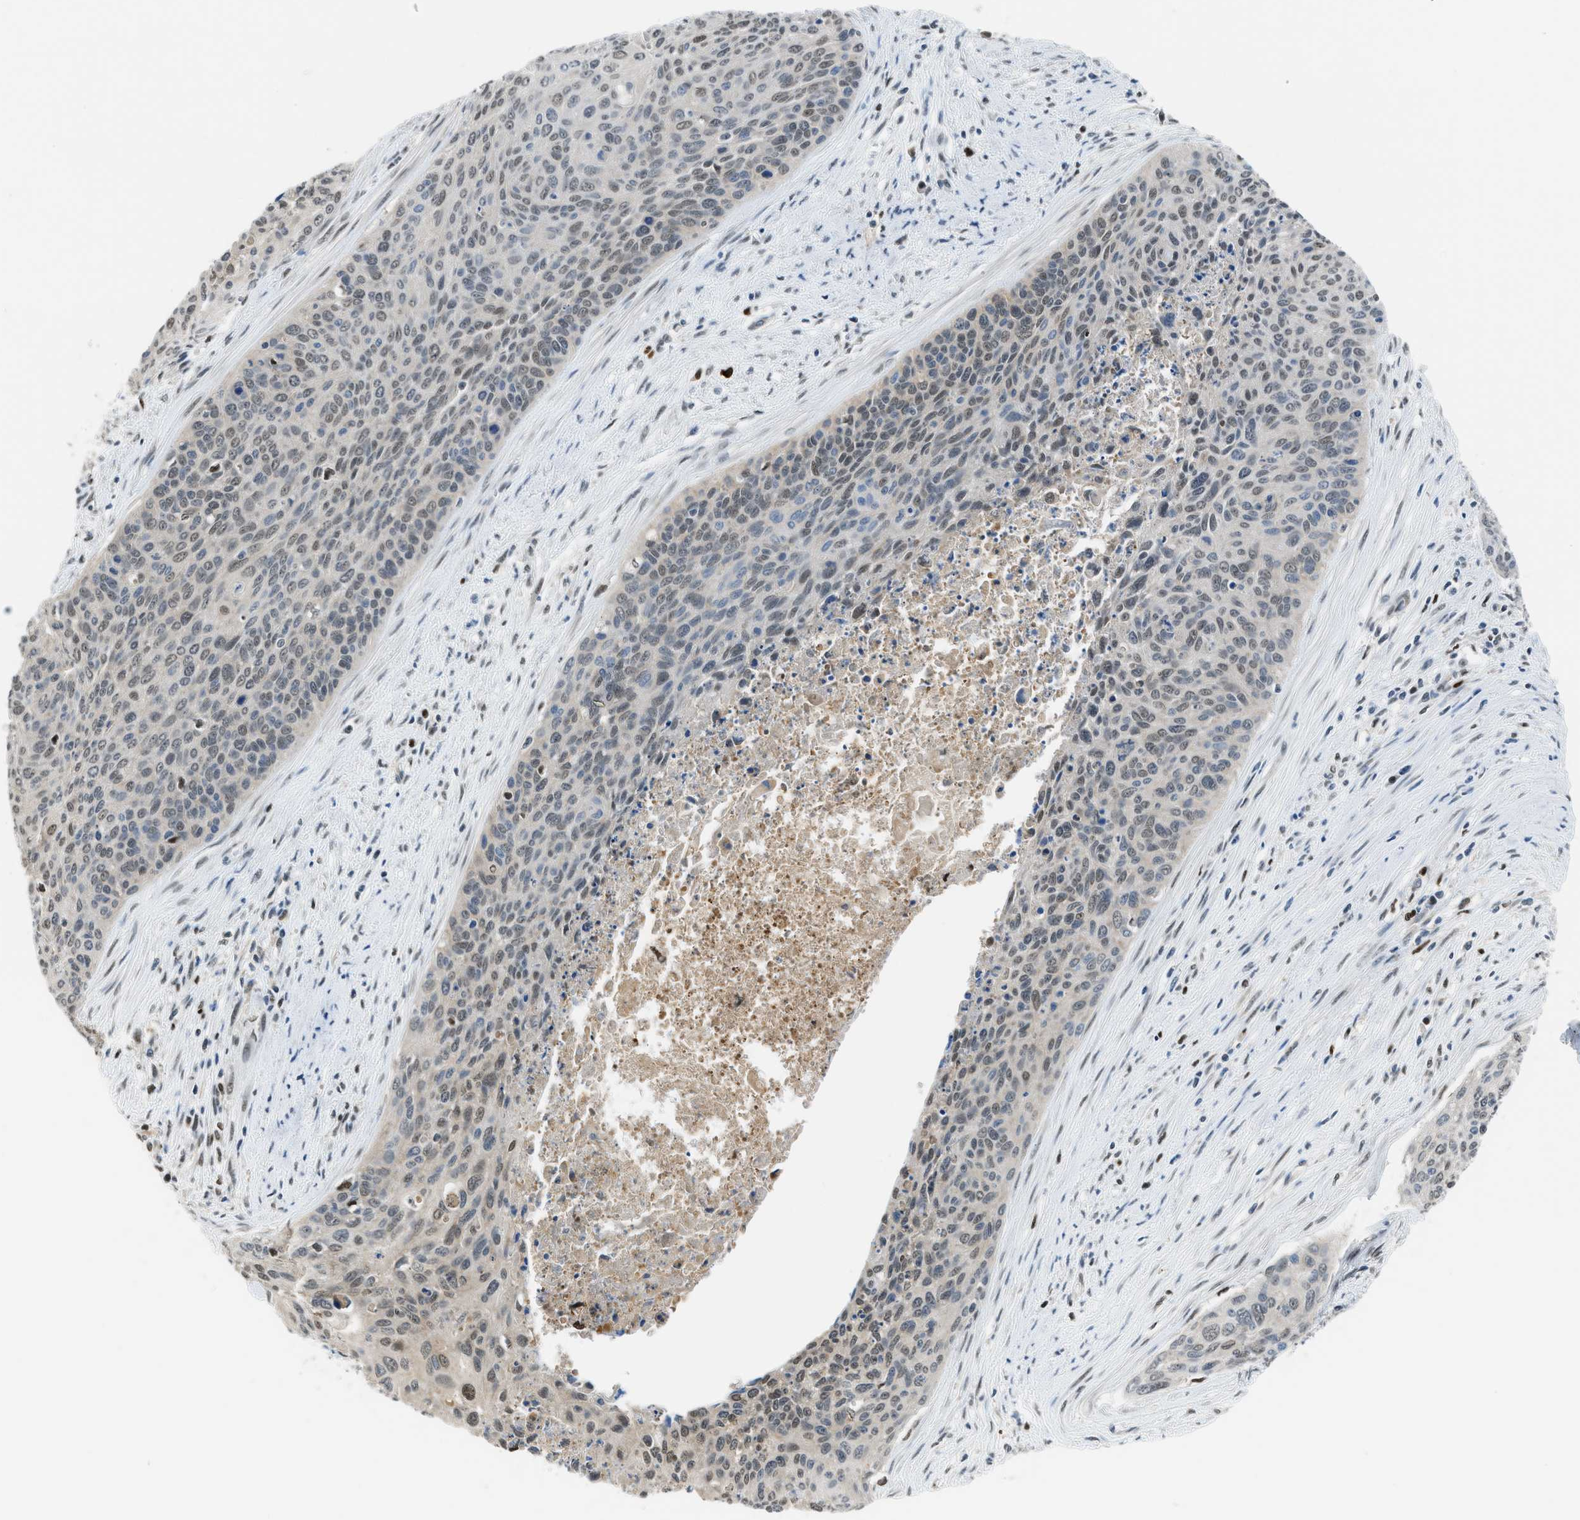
{"staining": {"intensity": "weak", "quantity": "<25%", "location": "nuclear"}, "tissue": "cervical cancer", "cell_type": "Tumor cells", "image_type": "cancer", "snomed": [{"axis": "morphology", "description": "Squamous cell carcinoma, NOS"}, {"axis": "topography", "description": "Cervix"}], "caption": "There is no significant positivity in tumor cells of cervical cancer.", "gene": "ALX1", "patient": {"sex": "female", "age": 55}}